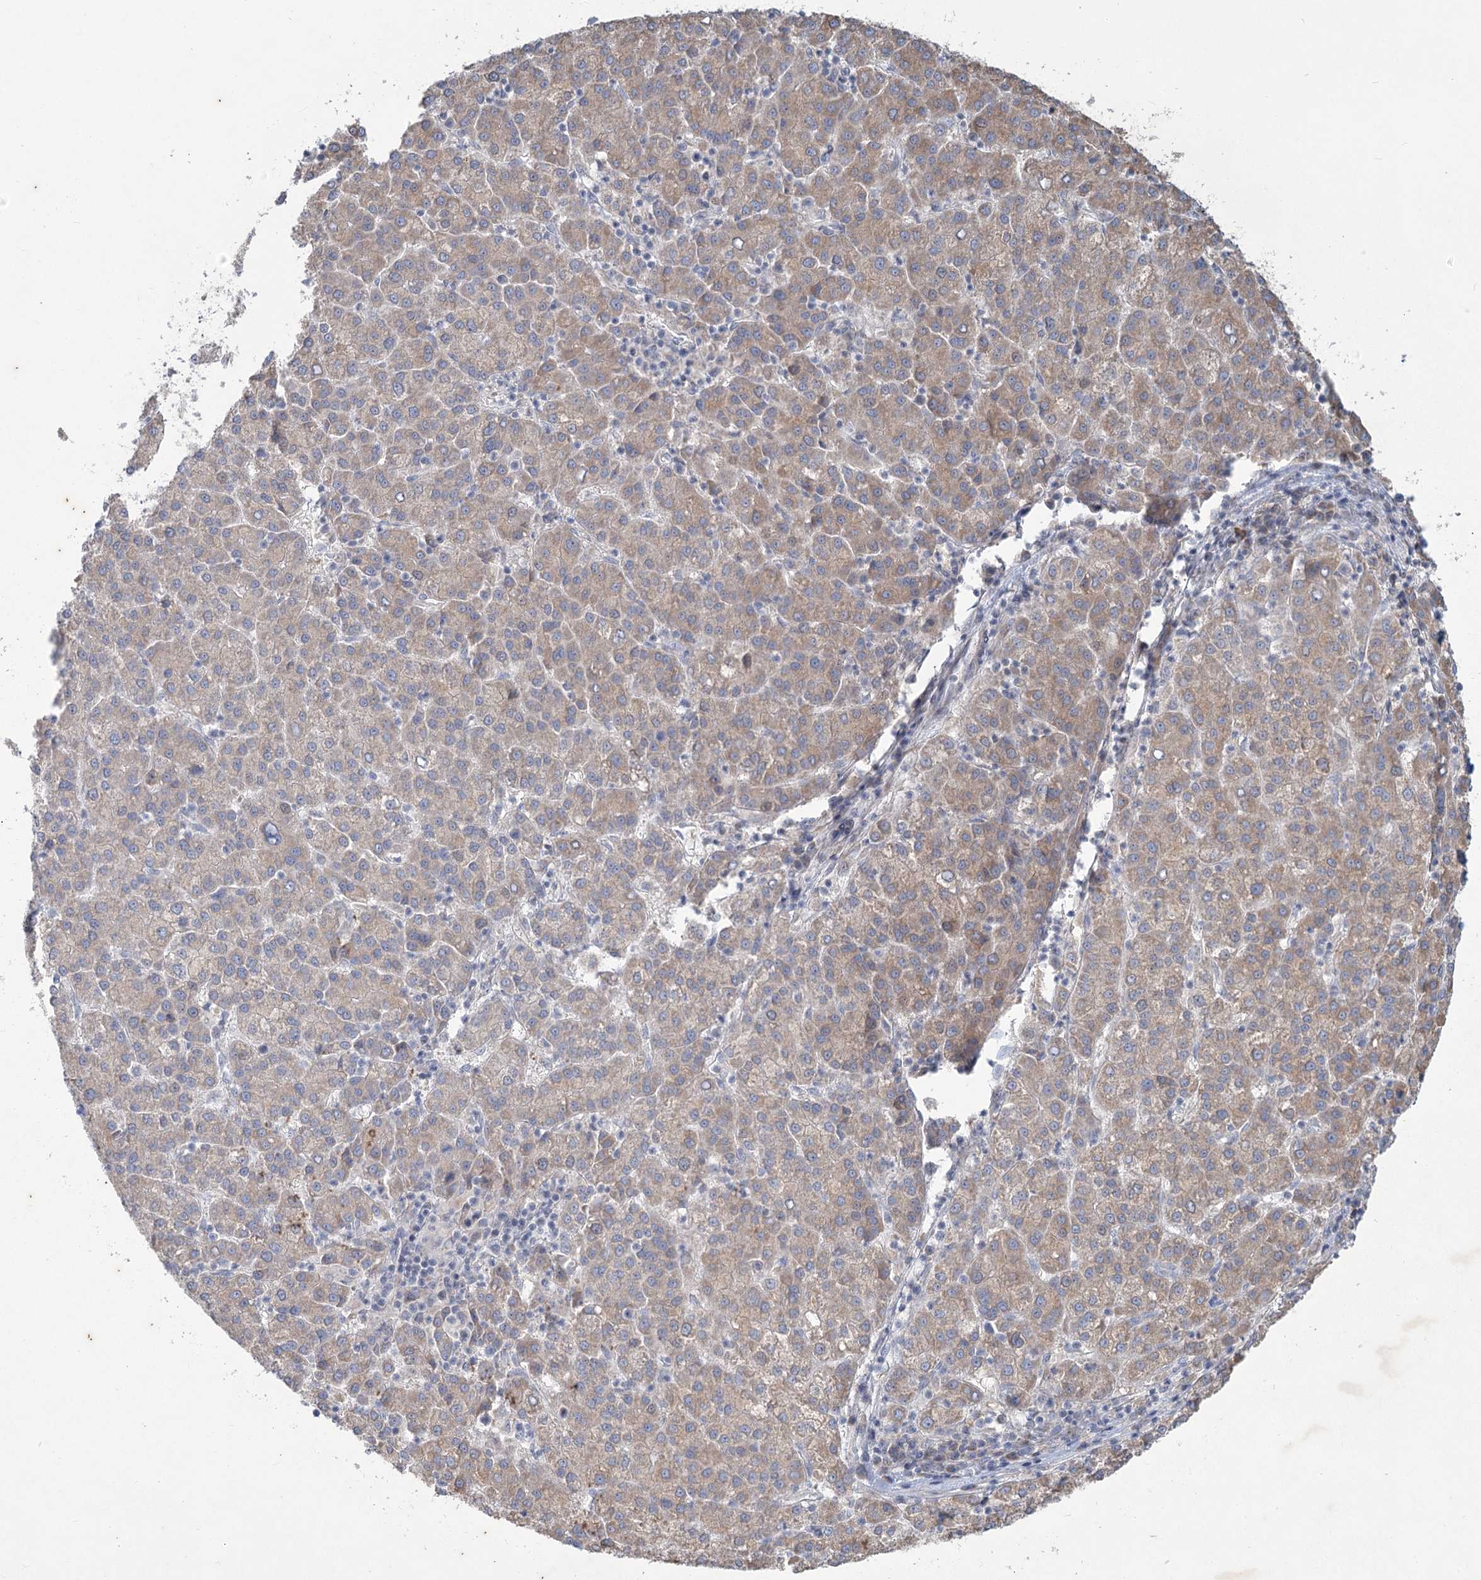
{"staining": {"intensity": "weak", "quantity": "25%-75%", "location": "cytoplasmic/membranous"}, "tissue": "liver cancer", "cell_type": "Tumor cells", "image_type": "cancer", "snomed": [{"axis": "morphology", "description": "Carcinoma, Hepatocellular, NOS"}, {"axis": "topography", "description": "Liver"}], "caption": "DAB immunohistochemical staining of human liver cancer (hepatocellular carcinoma) shows weak cytoplasmic/membranous protein staining in approximately 25%-75% of tumor cells. Using DAB (brown) and hematoxylin (blue) stains, captured at high magnification using brightfield microscopy.", "gene": "PLA2G12A", "patient": {"sex": "female", "age": 58}}